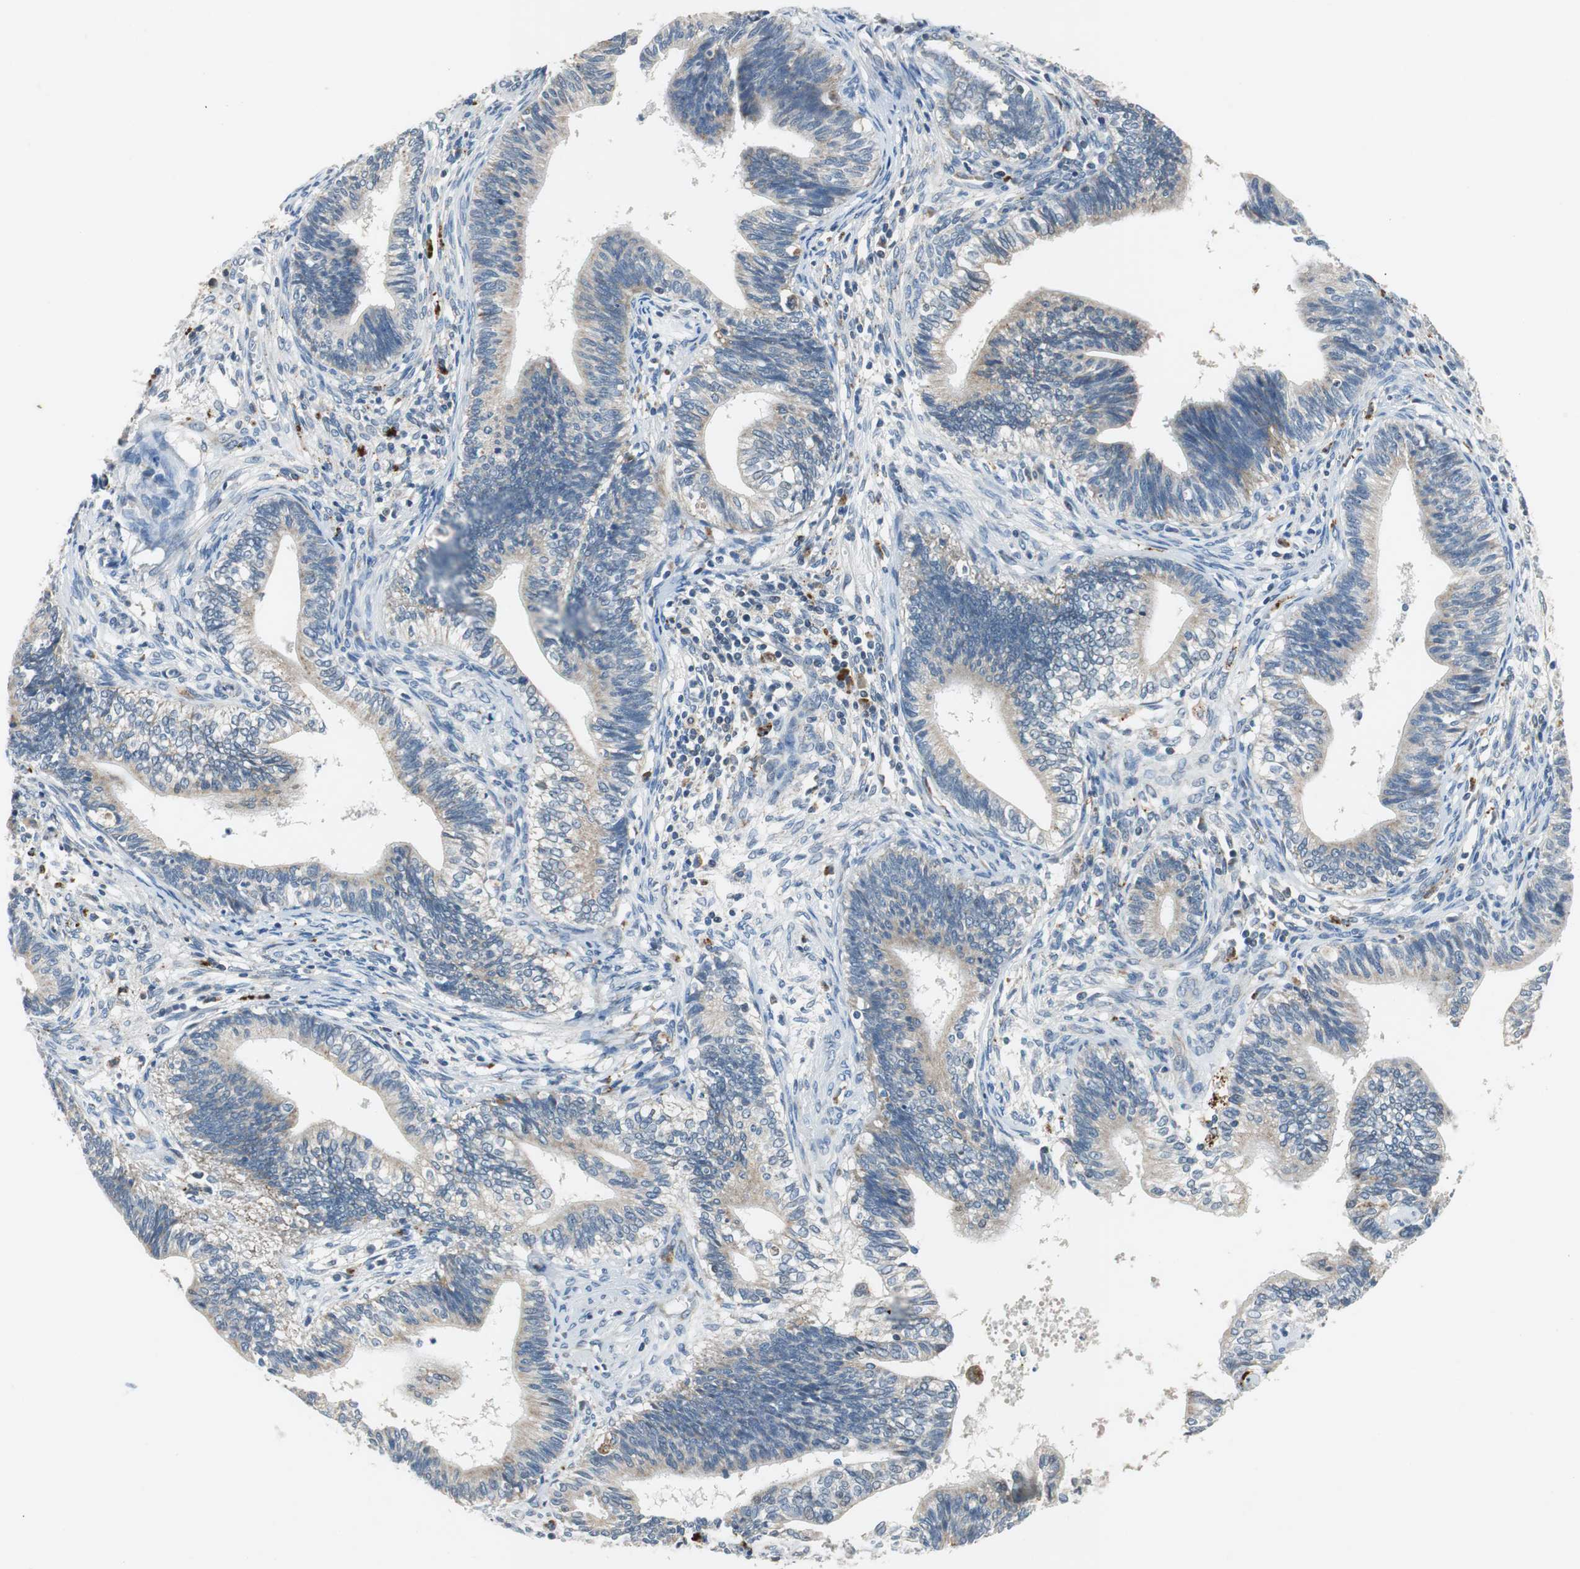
{"staining": {"intensity": "weak", "quantity": "25%-75%", "location": "cytoplasmic/membranous"}, "tissue": "cervical cancer", "cell_type": "Tumor cells", "image_type": "cancer", "snomed": [{"axis": "morphology", "description": "Adenocarcinoma, NOS"}, {"axis": "topography", "description": "Cervix"}], "caption": "Protein staining of adenocarcinoma (cervical) tissue shows weak cytoplasmic/membranous staining in about 25%-75% of tumor cells.", "gene": "NLGN1", "patient": {"sex": "female", "age": 44}}